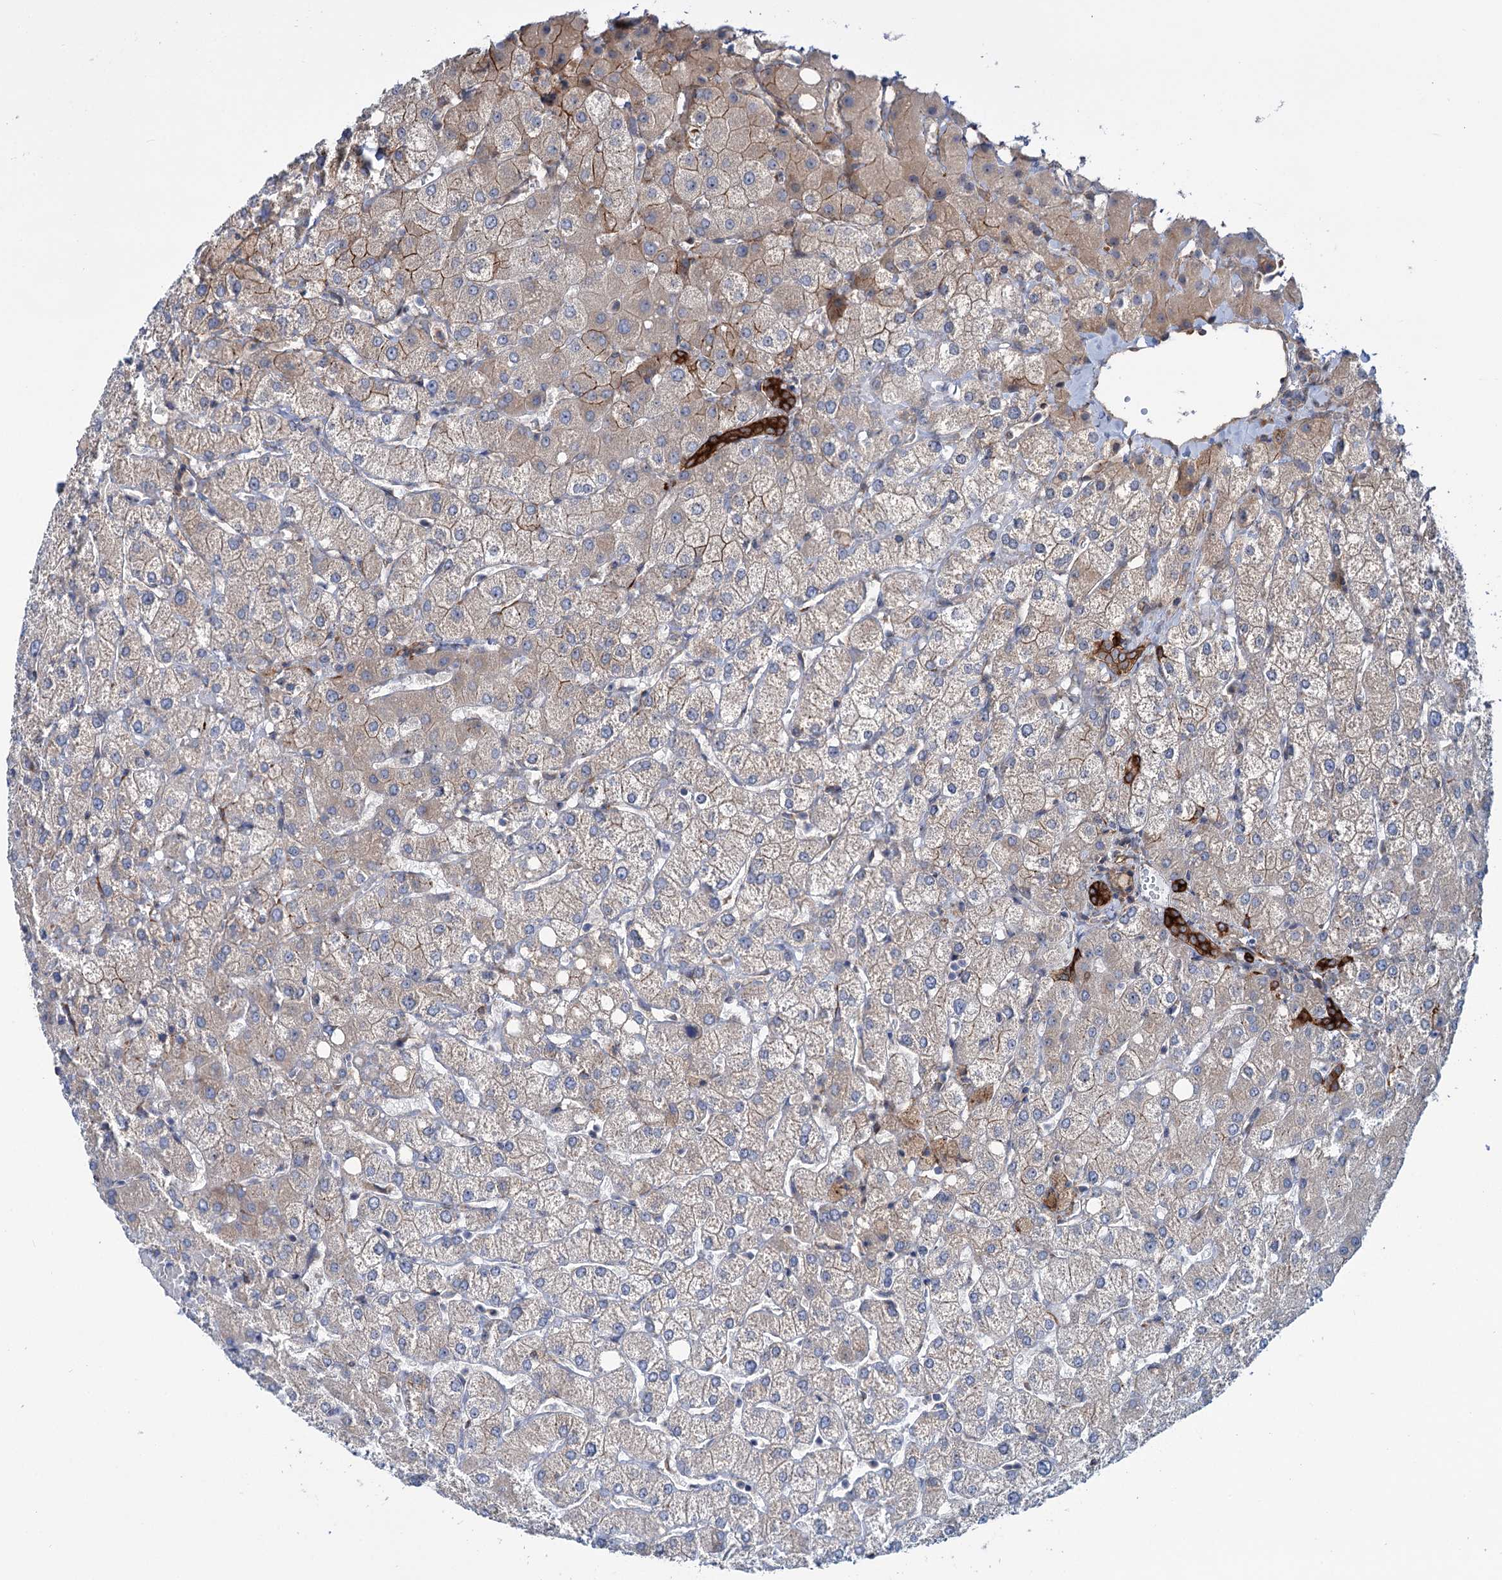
{"staining": {"intensity": "strong", "quantity": ">75%", "location": "cytoplasmic/membranous"}, "tissue": "liver", "cell_type": "Cholangiocytes", "image_type": "normal", "snomed": [{"axis": "morphology", "description": "Normal tissue, NOS"}, {"axis": "topography", "description": "Liver"}], "caption": "This photomicrograph demonstrates immunohistochemistry (IHC) staining of benign liver, with high strong cytoplasmic/membranous positivity in approximately >75% of cholangiocytes.", "gene": "PTDSS2", "patient": {"sex": "female", "age": 54}}